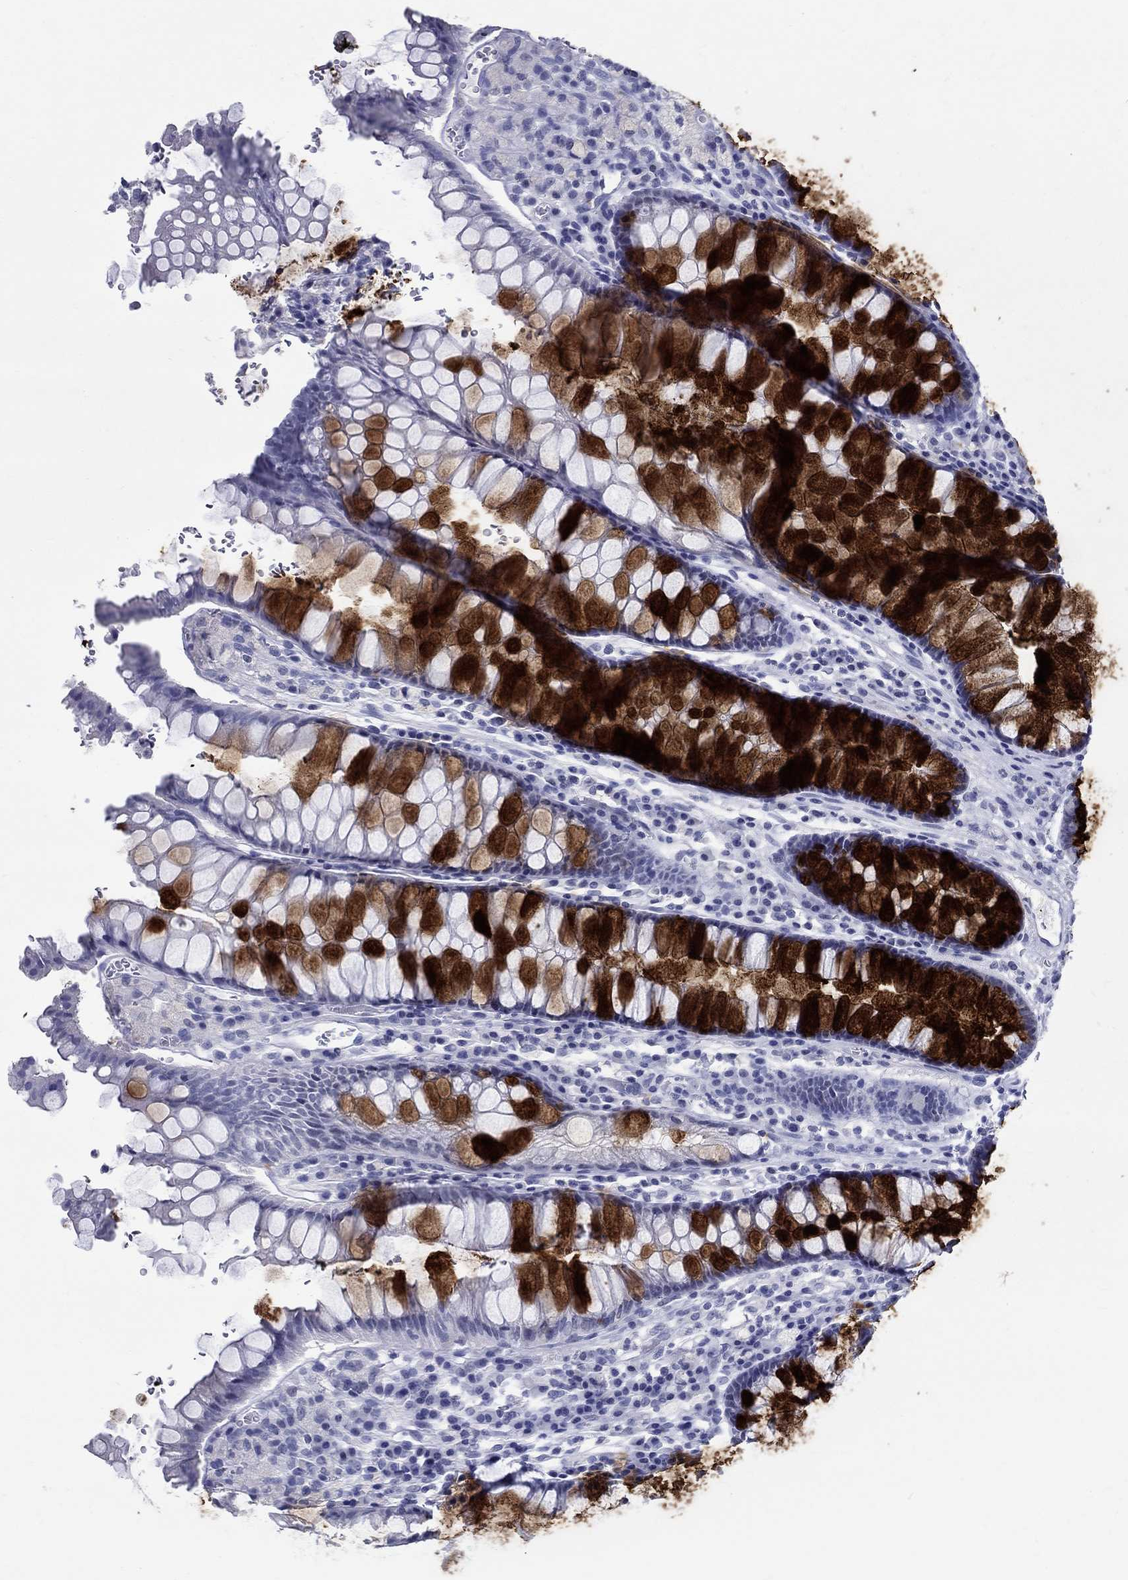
{"staining": {"intensity": "strong", "quantity": ">75%", "location": "cytoplasmic/membranous"}, "tissue": "rectum", "cell_type": "Glandular cells", "image_type": "normal", "snomed": [{"axis": "morphology", "description": "Normal tissue, NOS"}, {"axis": "topography", "description": "Rectum"}], "caption": "An immunohistochemistry (IHC) micrograph of normal tissue is shown. Protein staining in brown shows strong cytoplasmic/membranous positivity in rectum within glandular cells.", "gene": "BSPRY", "patient": {"sex": "female", "age": 68}}